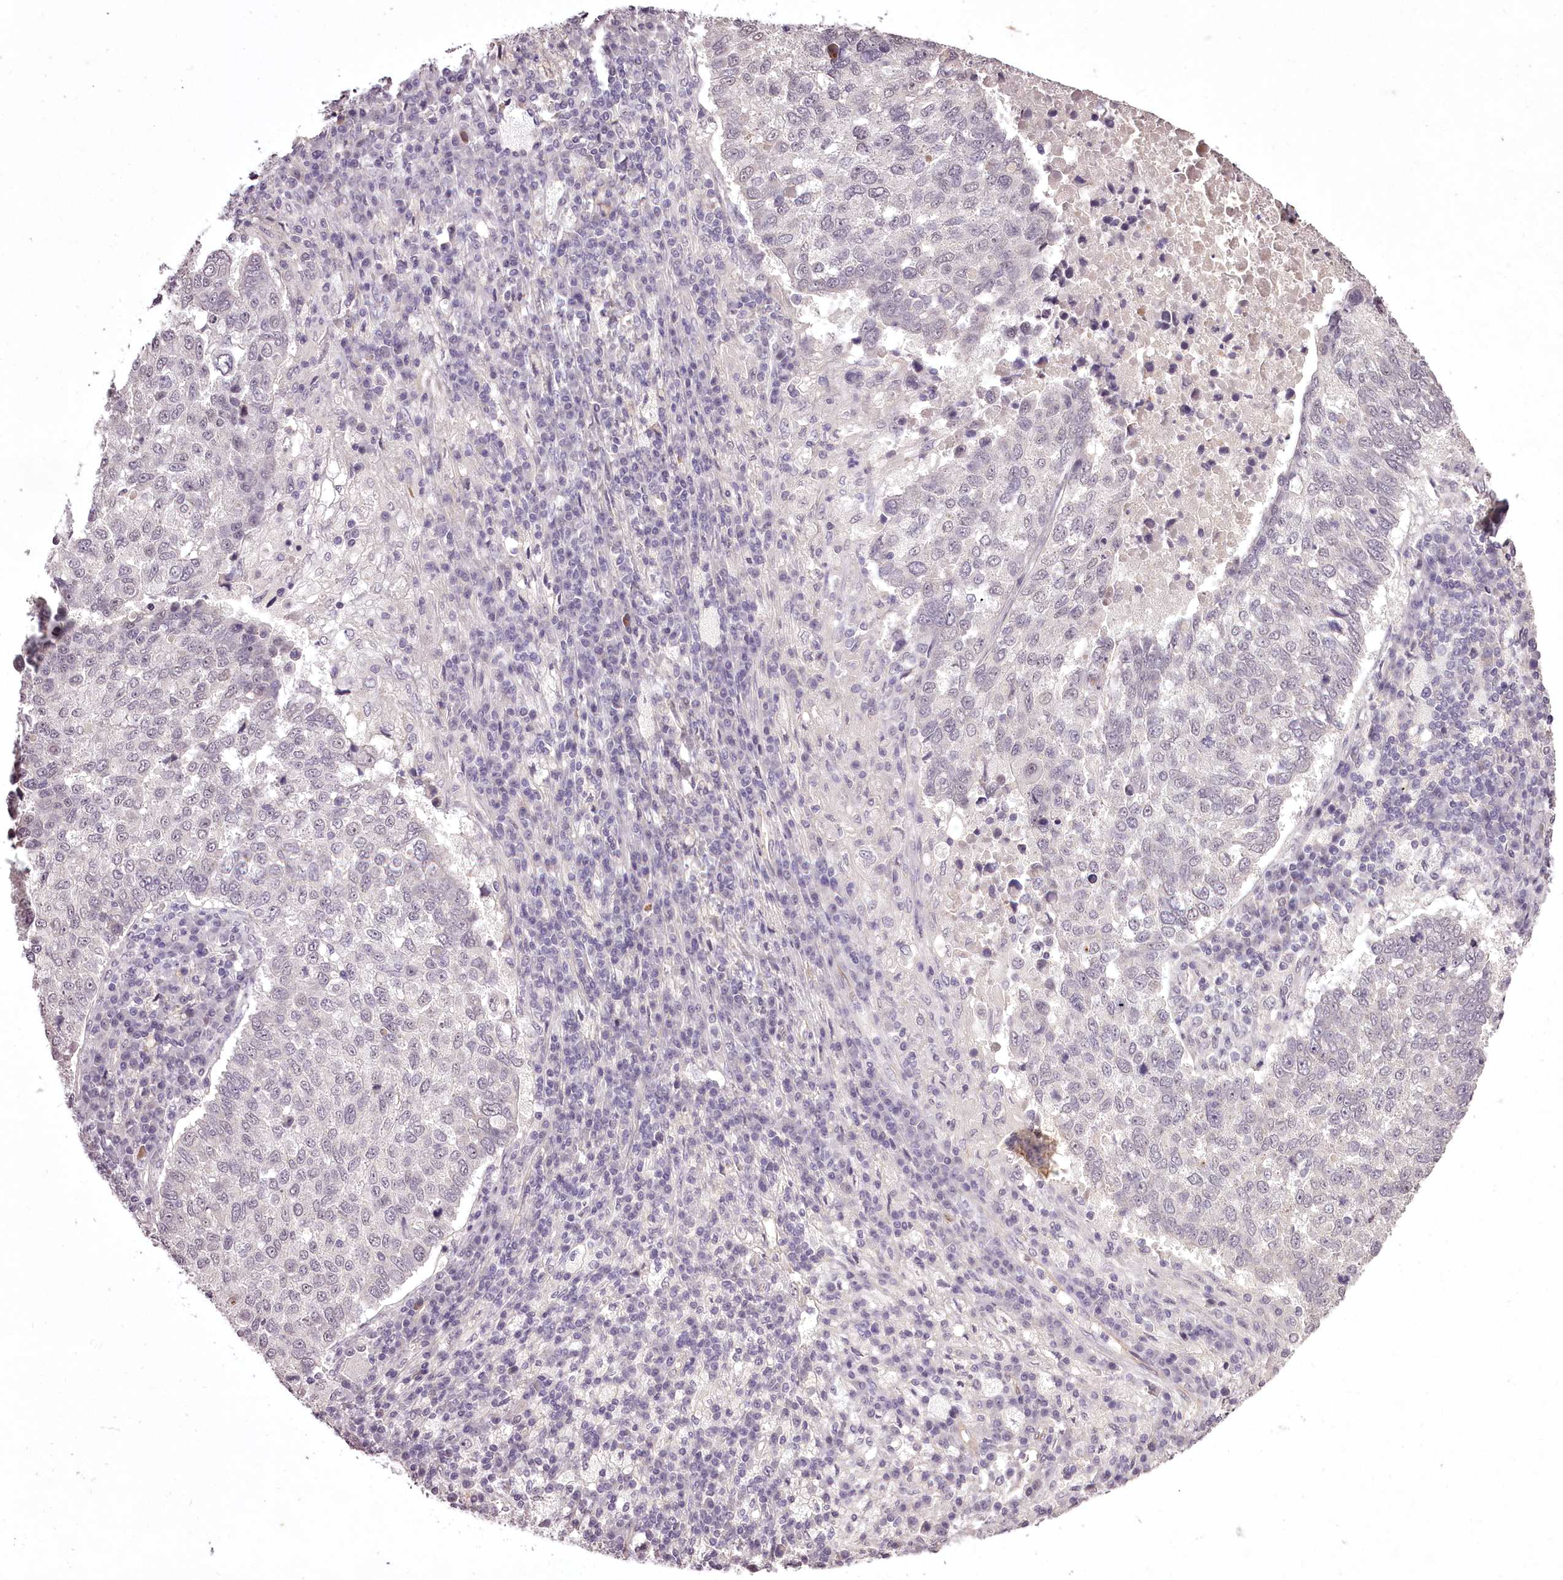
{"staining": {"intensity": "negative", "quantity": "none", "location": "none"}, "tissue": "lung cancer", "cell_type": "Tumor cells", "image_type": "cancer", "snomed": [{"axis": "morphology", "description": "Squamous cell carcinoma, NOS"}, {"axis": "topography", "description": "Lung"}], "caption": "Human lung squamous cell carcinoma stained for a protein using immunohistochemistry (IHC) displays no positivity in tumor cells.", "gene": "C1orf56", "patient": {"sex": "male", "age": 73}}